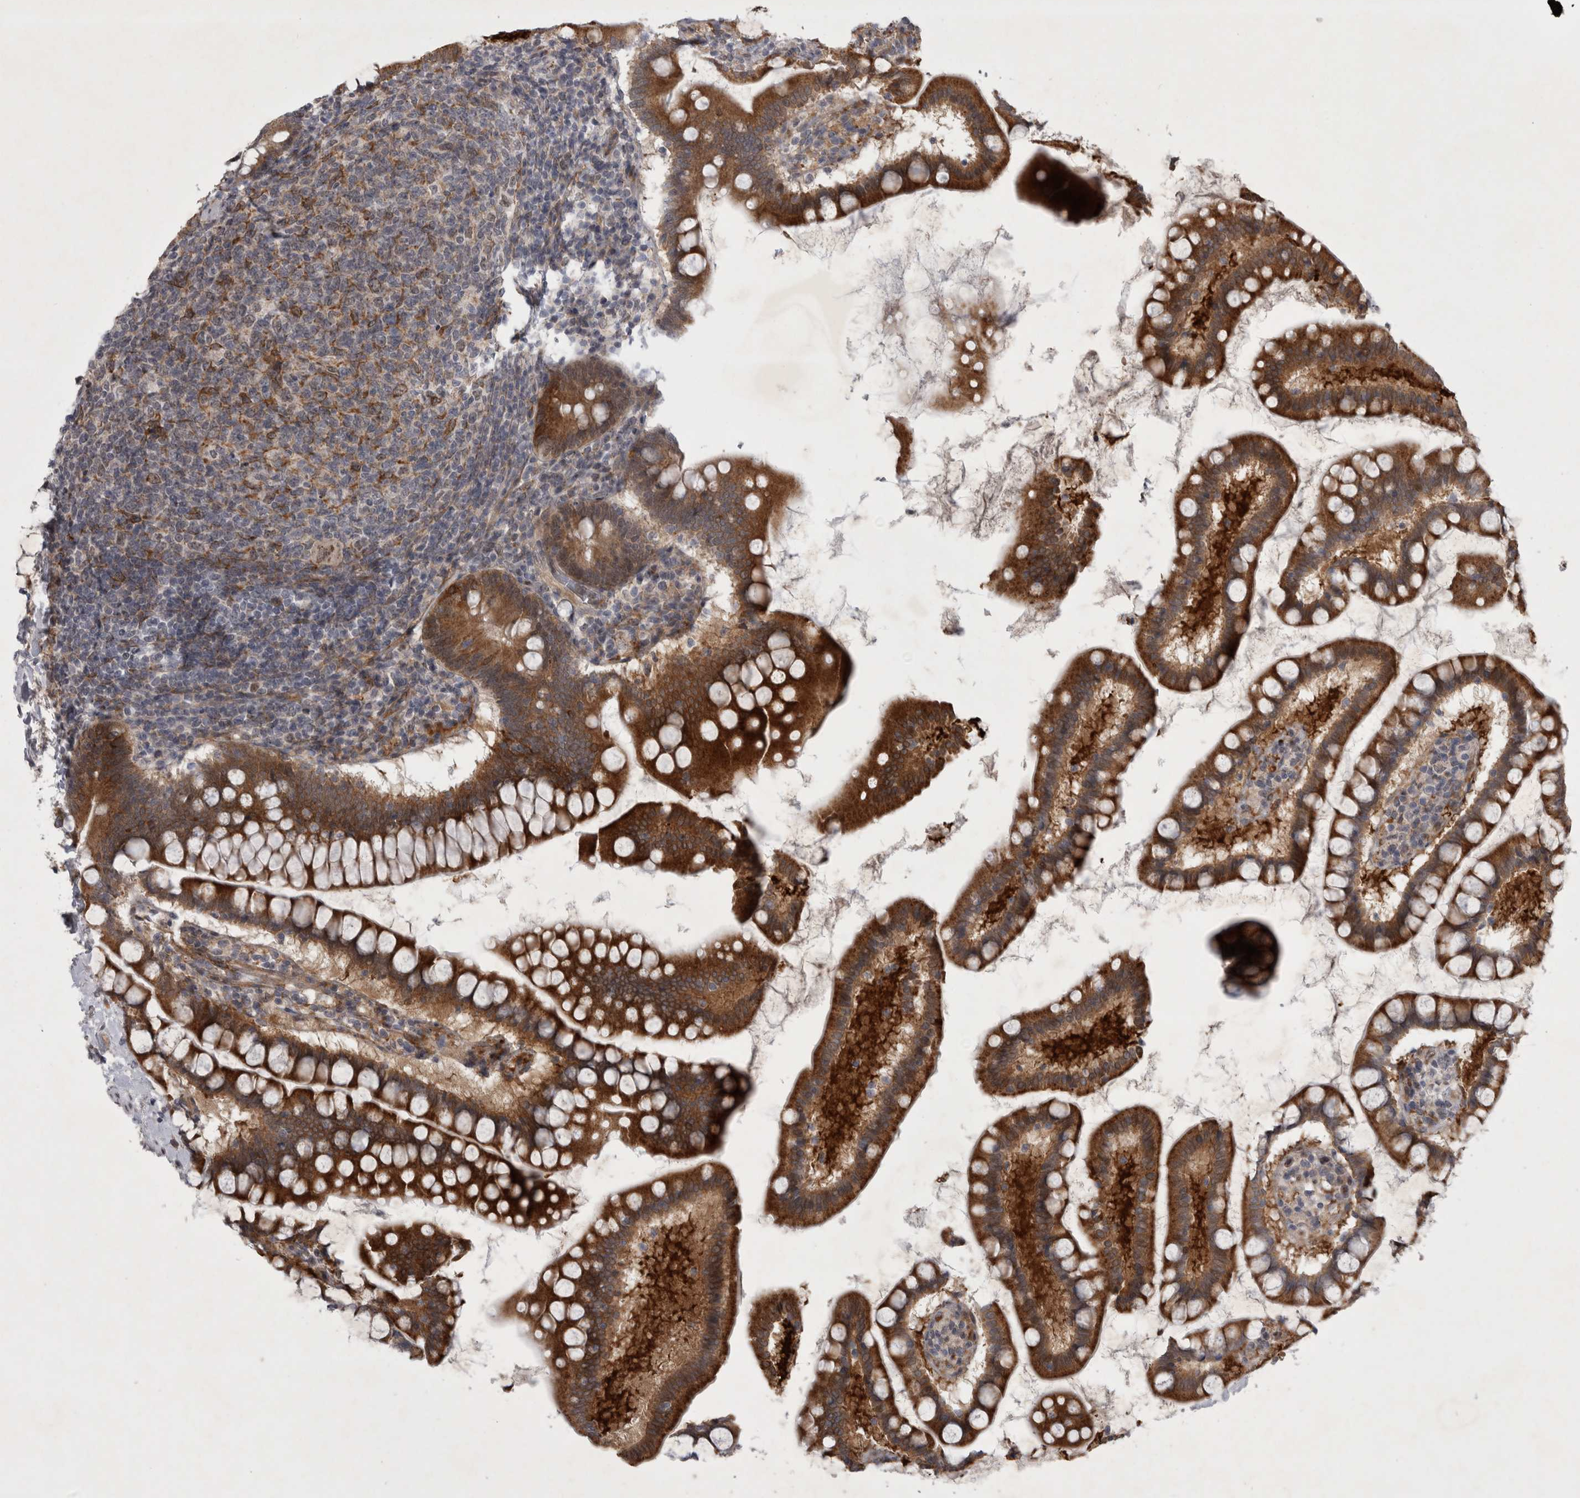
{"staining": {"intensity": "strong", "quantity": ">75%", "location": "cytoplasmic/membranous"}, "tissue": "small intestine", "cell_type": "Glandular cells", "image_type": "normal", "snomed": [{"axis": "morphology", "description": "Normal tissue, NOS"}, {"axis": "topography", "description": "Small intestine"}], "caption": "Protein expression analysis of unremarkable small intestine reveals strong cytoplasmic/membranous expression in about >75% of glandular cells.", "gene": "PARP11", "patient": {"sex": "female", "age": 84}}